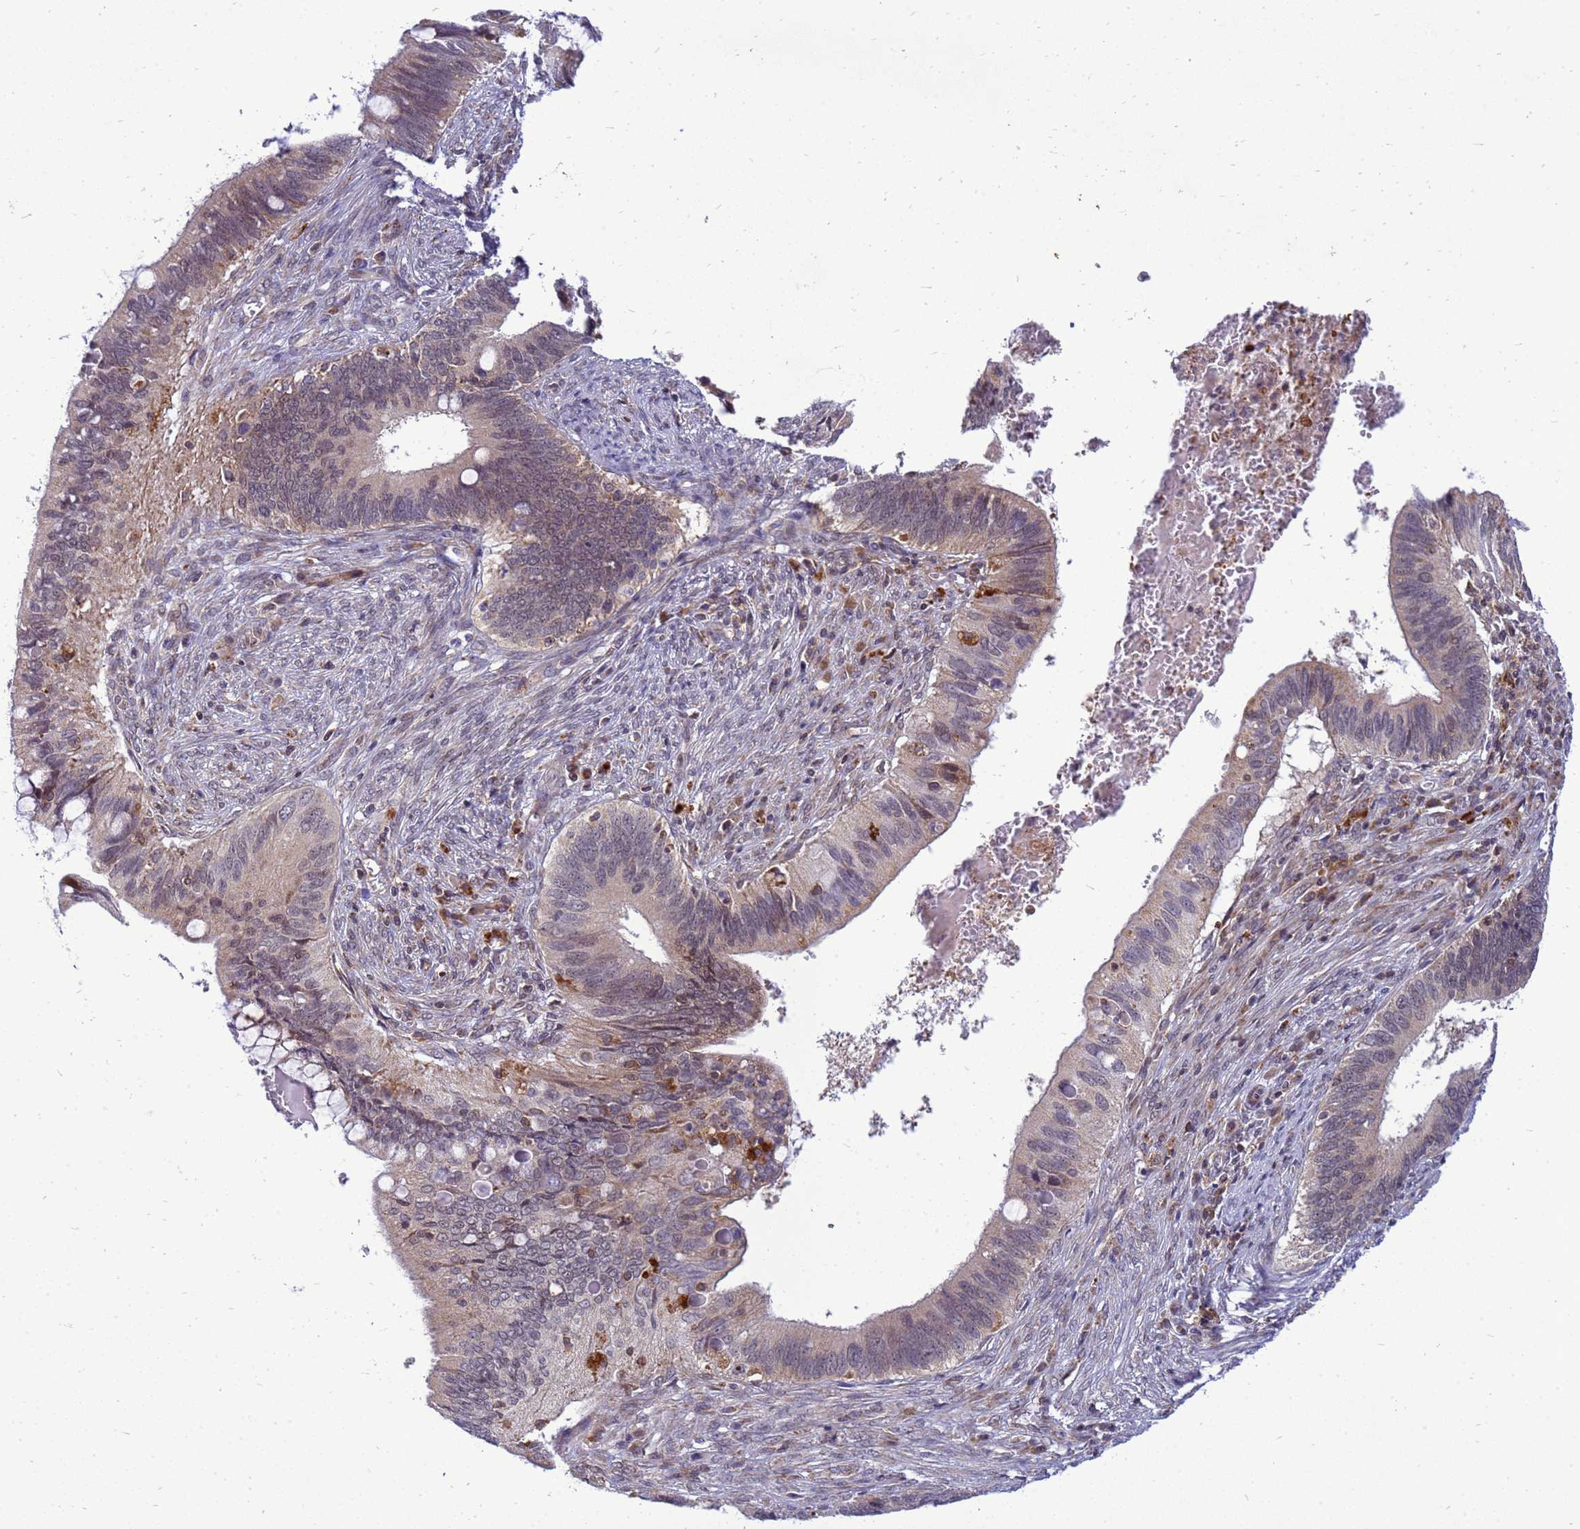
{"staining": {"intensity": "weak", "quantity": "25%-75%", "location": "nuclear"}, "tissue": "cervical cancer", "cell_type": "Tumor cells", "image_type": "cancer", "snomed": [{"axis": "morphology", "description": "Adenocarcinoma, NOS"}, {"axis": "topography", "description": "Cervix"}], "caption": "Immunohistochemistry (IHC) histopathology image of neoplastic tissue: cervical cancer stained using immunohistochemistry (IHC) reveals low levels of weak protein expression localized specifically in the nuclear of tumor cells, appearing as a nuclear brown color.", "gene": "C12orf43", "patient": {"sex": "female", "age": 42}}